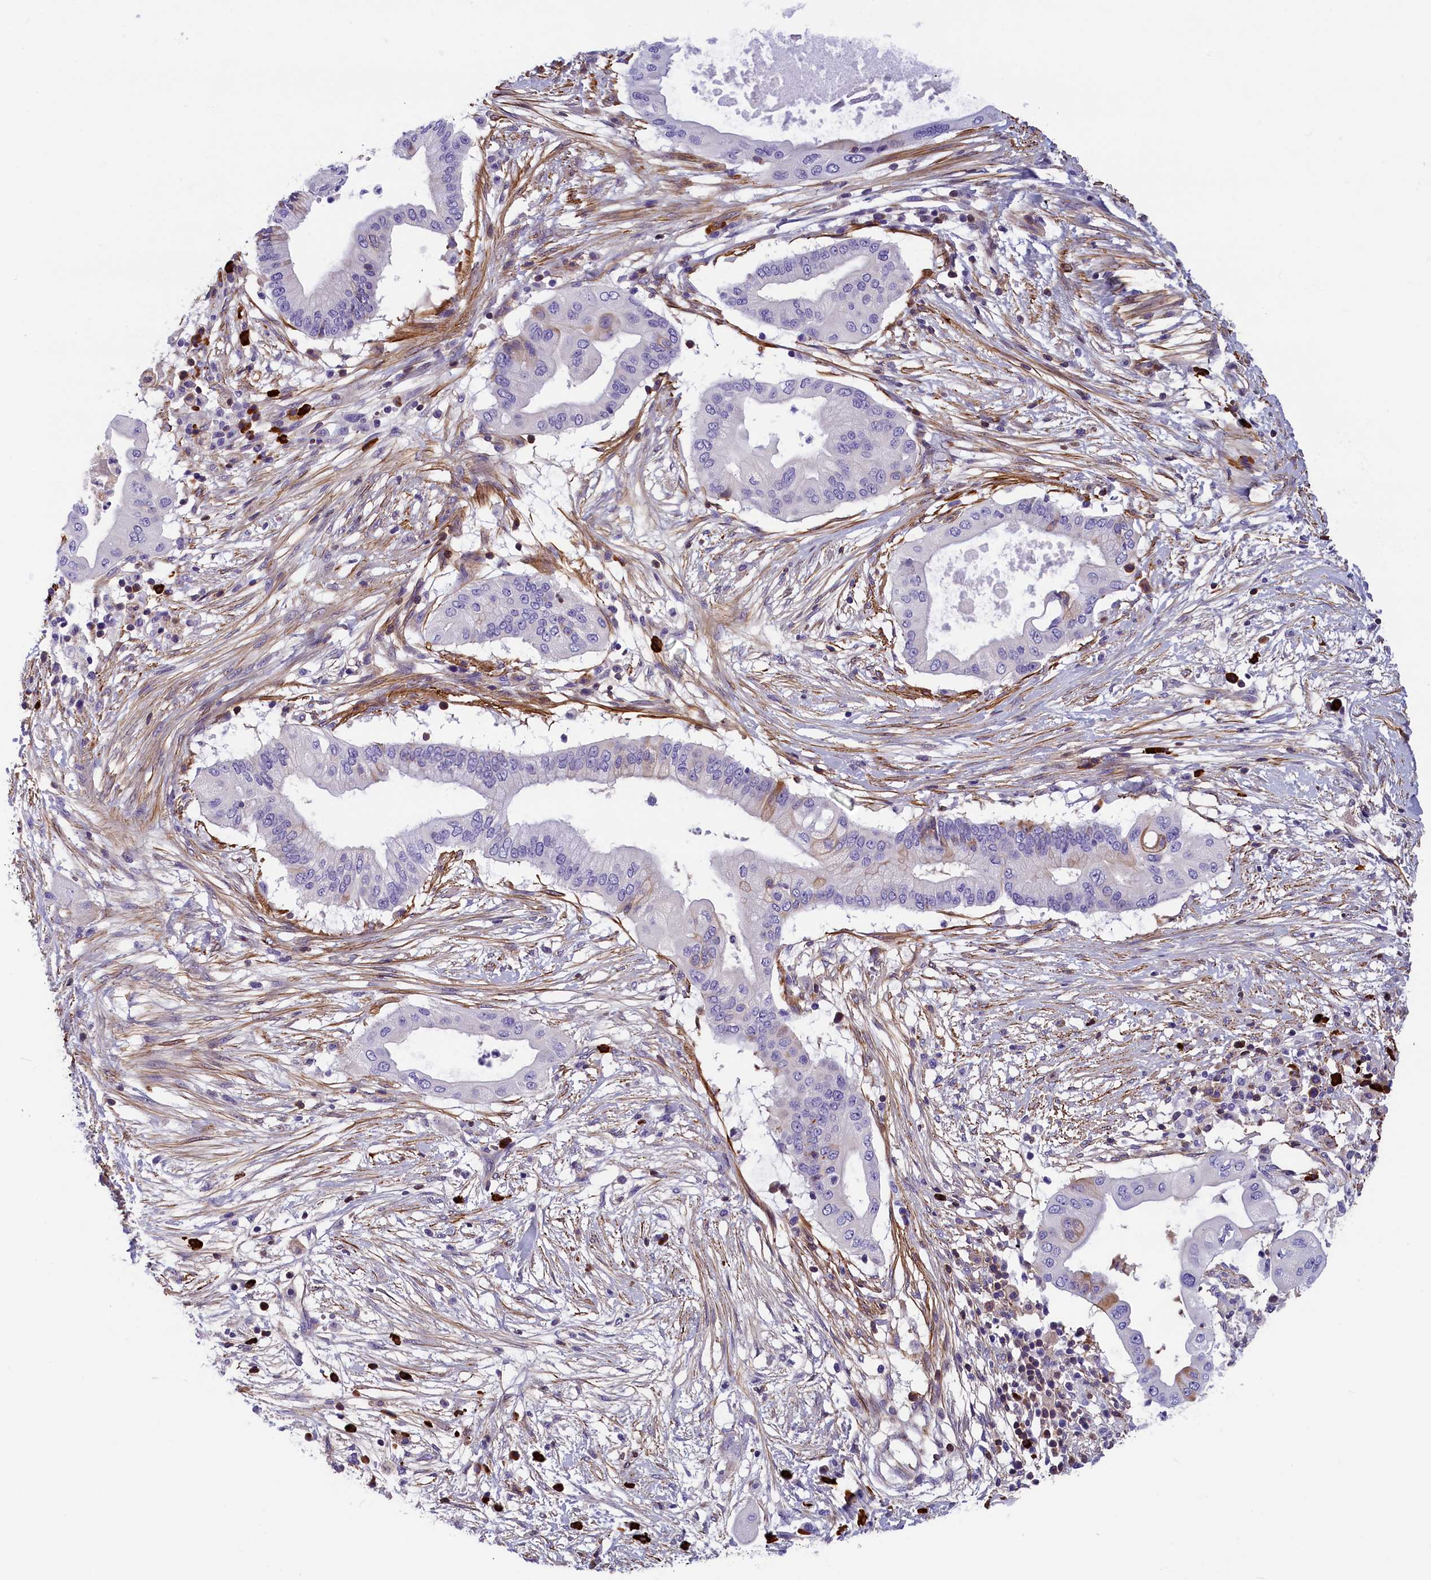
{"staining": {"intensity": "negative", "quantity": "none", "location": "none"}, "tissue": "pancreatic cancer", "cell_type": "Tumor cells", "image_type": "cancer", "snomed": [{"axis": "morphology", "description": "Adenocarcinoma, NOS"}, {"axis": "topography", "description": "Pancreas"}], "caption": "Micrograph shows no protein staining in tumor cells of pancreatic adenocarcinoma tissue.", "gene": "BCL2L13", "patient": {"sex": "male", "age": 68}}